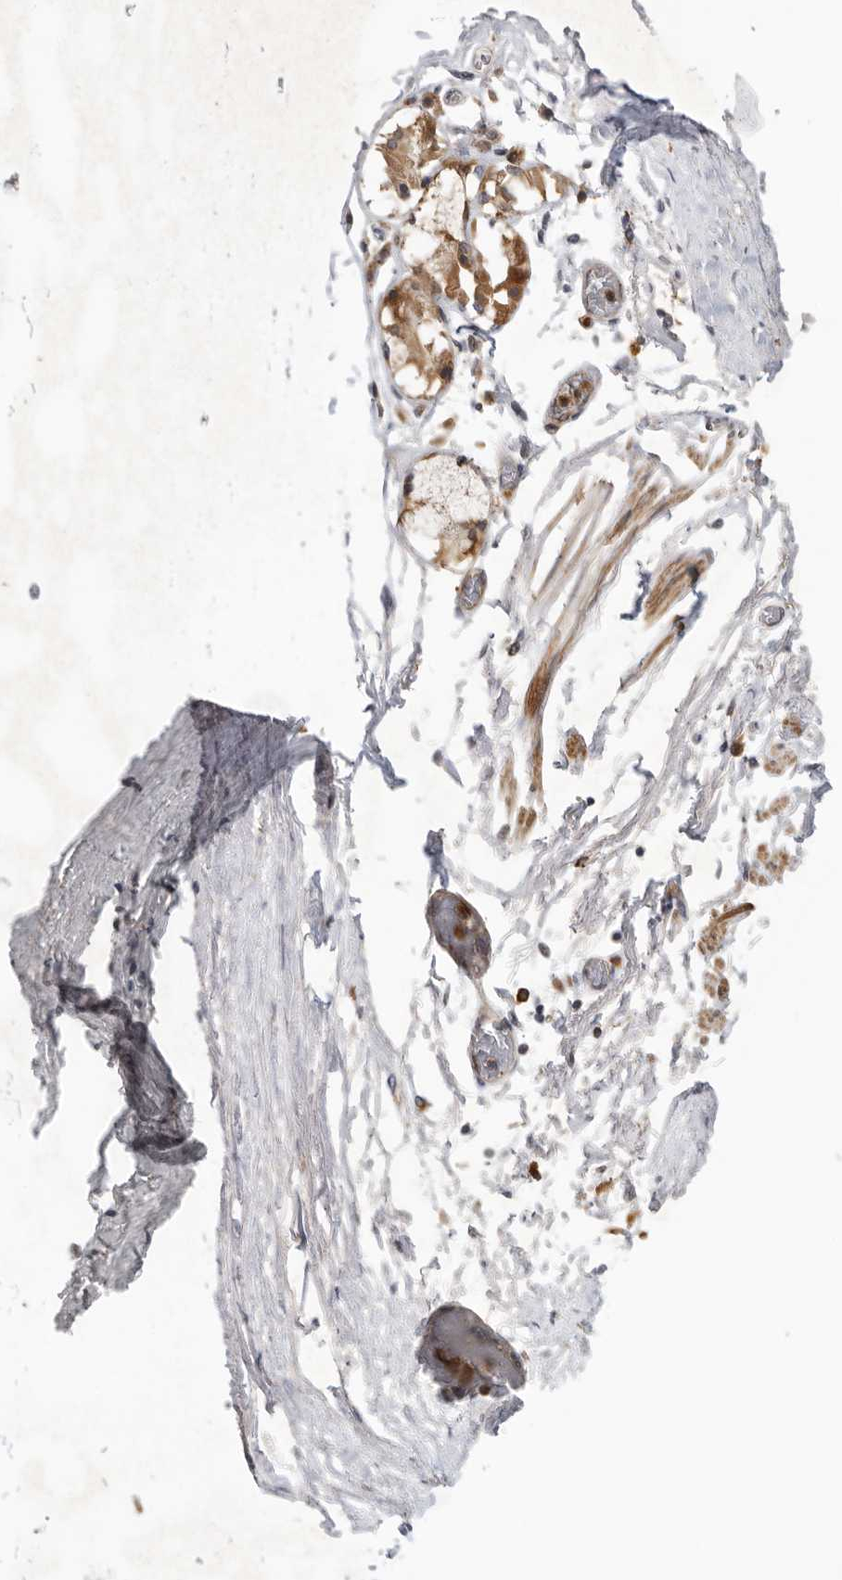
{"staining": {"intensity": "negative", "quantity": "none", "location": "none"}, "tissue": "adipose tissue", "cell_type": "Adipocytes", "image_type": "normal", "snomed": [{"axis": "morphology", "description": "Normal tissue, NOS"}, {"axis": "topography", "description": "Cartilage tissue"}, {"axis": "topography", "description": "Lung"}], "caption": "Immunohistochemical staining of benign human adipose tissue exhibits no significant expression in adipocytes. (Brightfield microscopy of DAB (3,3'-diaminobenzidine) immunohistochemistry (IHC) at high magnification).", "gene": "GNE", "patient": {"sex": "female", "age": 77}}